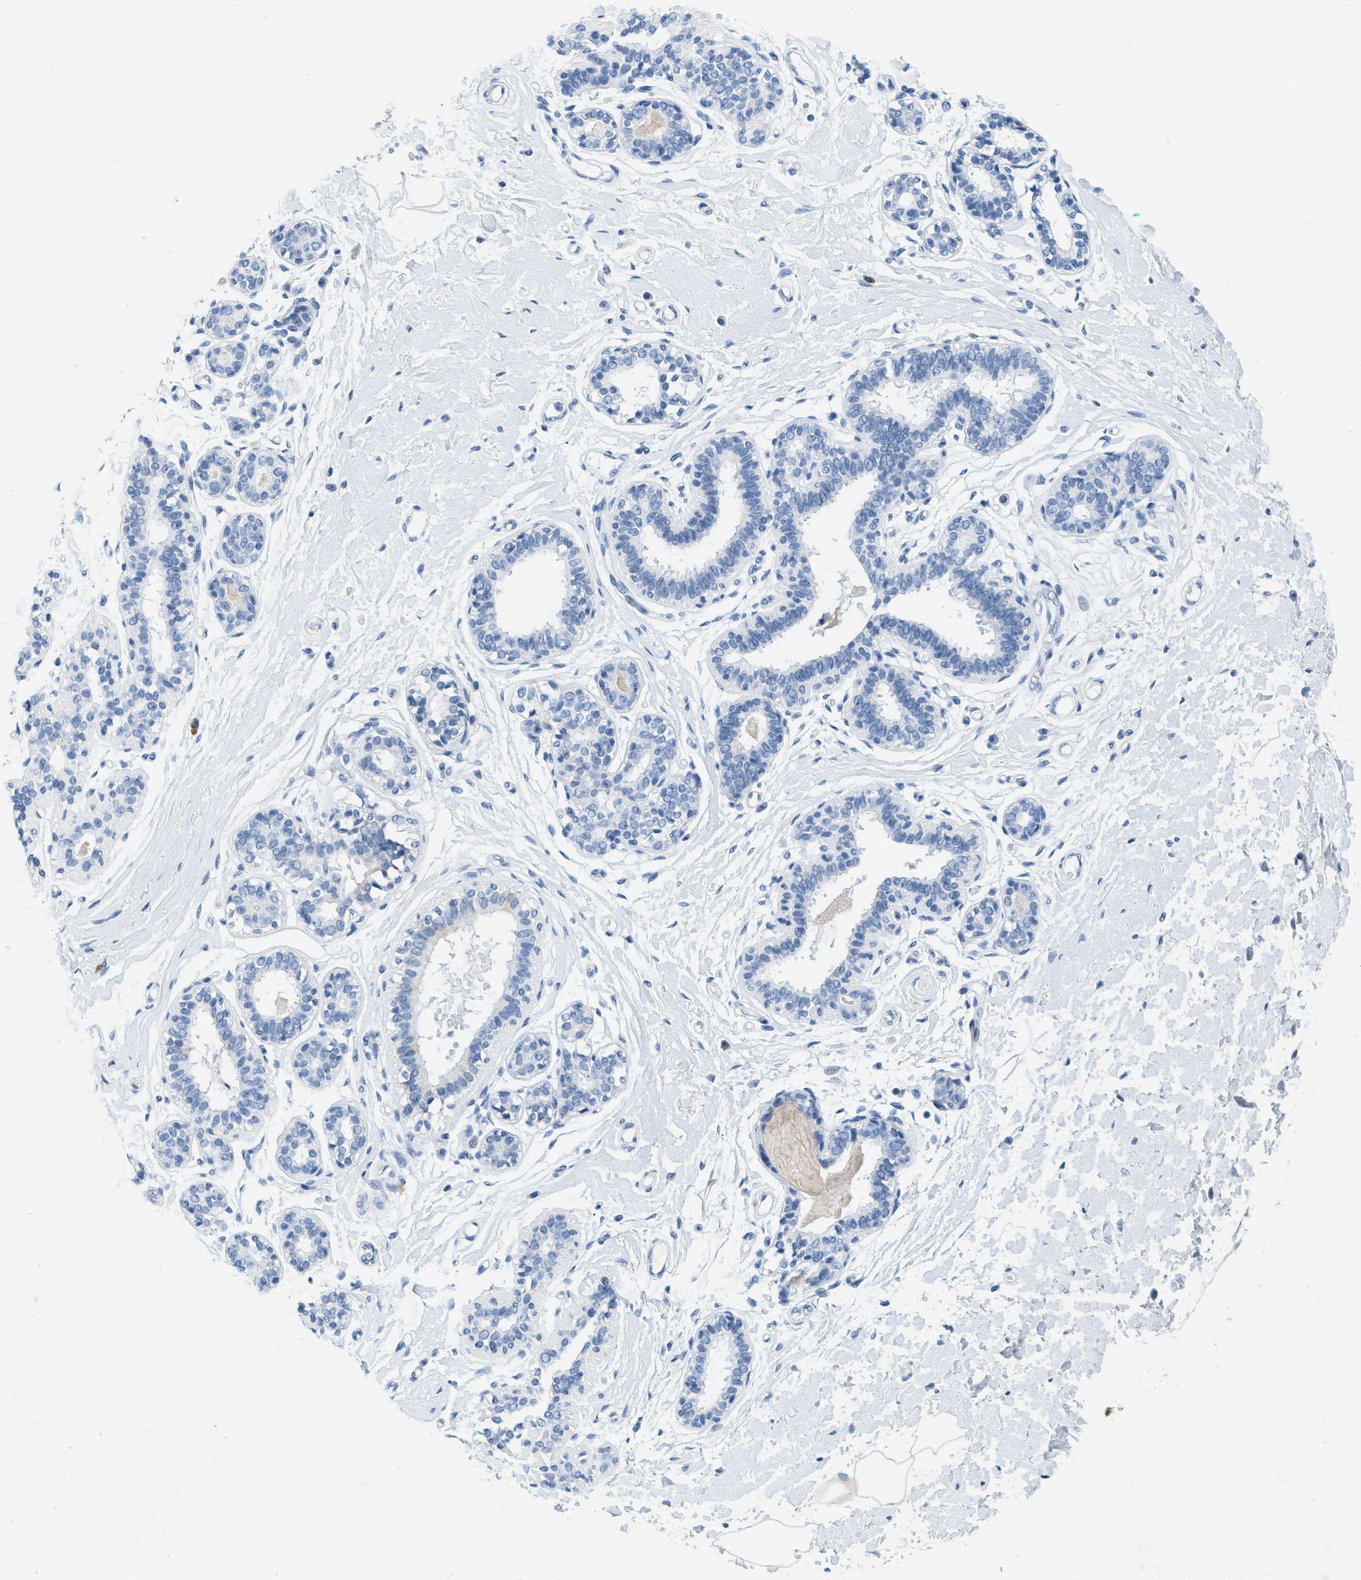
{"staining": {"intensity": "negative", "quantity": "none", "location": "none"}, "tissue": "breast", "cell_type": "Adipocytes", "image_type": "normal", "snomed": [{"axis": "morphology", "description": "Normal tissue, NOS"}, {"axis": "morphology", "description": "Lobular carcinoma"}, {"axis": "topography", "description": "Breast"}], "caption": "An immunohistochemistry histopathology image of benign breast is shown. There is no staining in adipocytes of breast. (Brightfield microscopy of DAB immunohistochemistry at high magnification).", "gene": "GPM6A", "patient": {"sex": "female", "age": 59}}